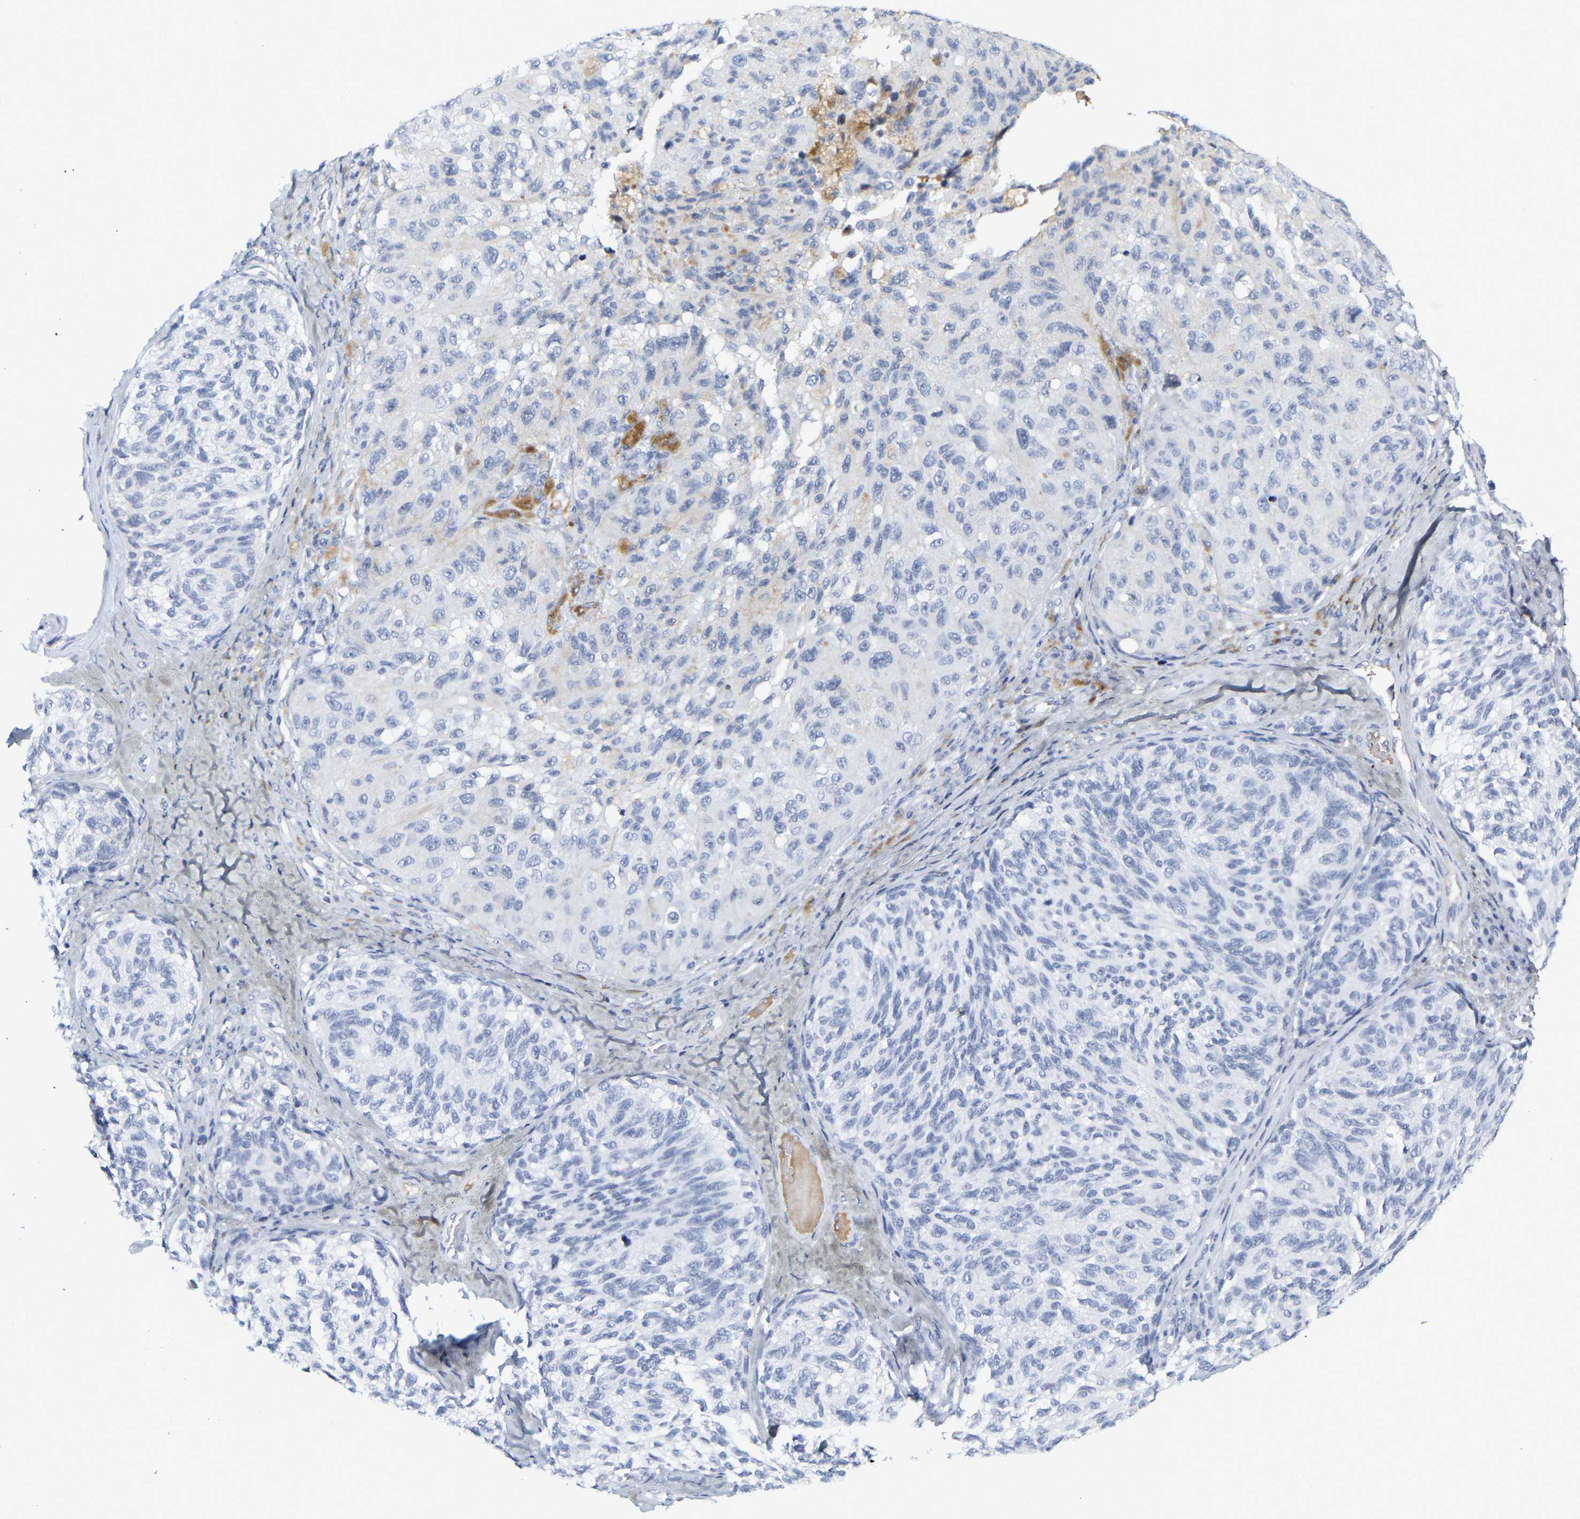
{"staining": {"intensity": "negative", "quantity": "none", "location": "none"}, "tissue": "melanoma", "cell_type": "Tumor cells", "image_type": "cancer", "snomed": [{"axis": "morphology", "description": "Malignant melanoma, NOS"}, {"axis": "topography", "description": "Skin"}], "caption": "Immunohistochemistry micrograph of human melanoma stained for a protein (brown), which displays no expression in tumor cells.", "gene": "GNAS", "patient": {"sex": "female", "age": 73}}